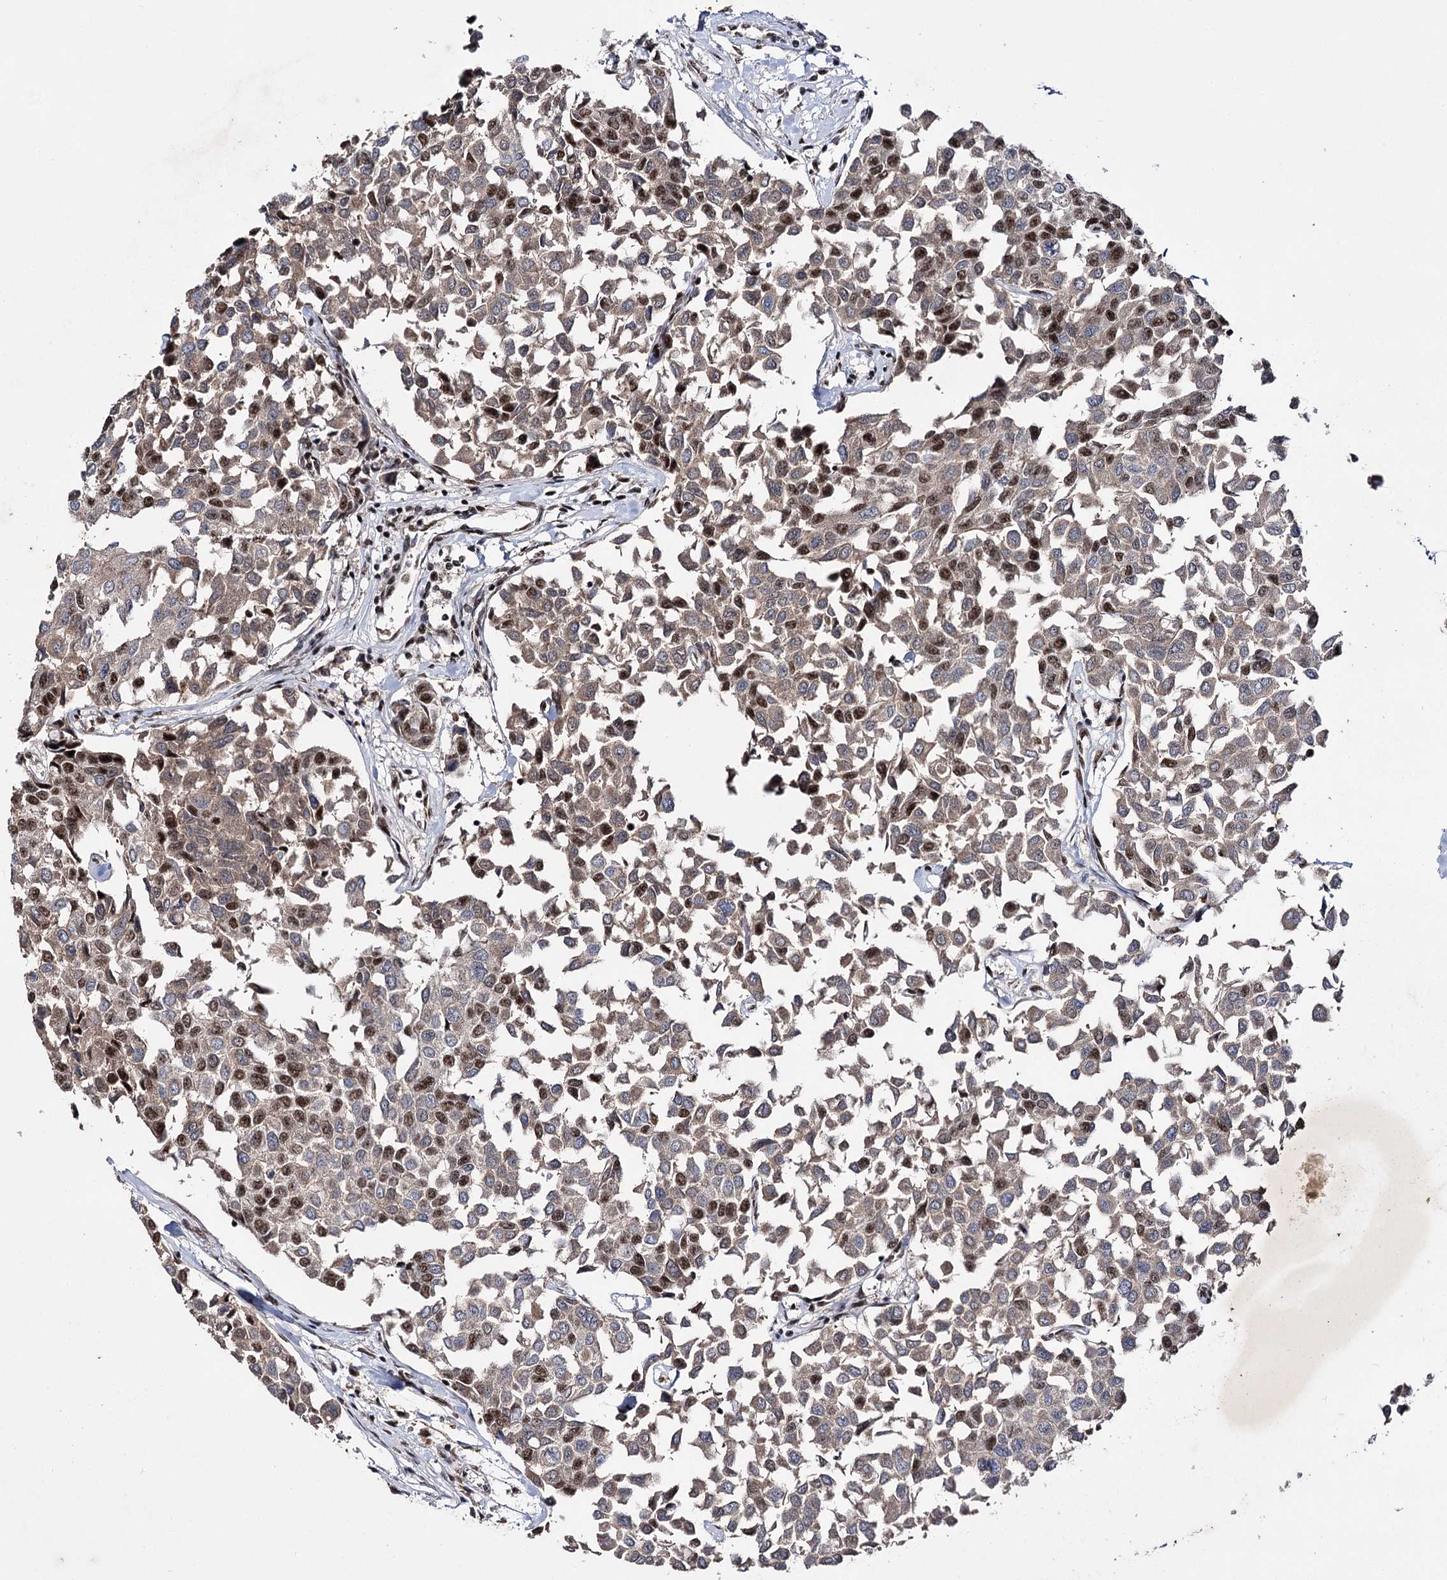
{"staining": {"intensity": "moderate", "quantity": "25%-75%", "location": "nuclear"}, "tissue": "breast cancer", "cell_type": "Tumor cells", "image_type": "cancer", "snomed": [{"axis": "morphology", "description": "Duct carcinoma"}, {"axis": "topography", "description": "Breast"}], "caption": "Tumor cells exhibit medium levels of moderate nuclear positivity in about 25%-75% of cells in human infiltrating ductal carcinoma (breast). The staining was performed using DAB, with brown indicating positive protein expression. Nuclei are stained blue with hematoxylin.", "gene": "PRPF40A", "patient": {"sex": "female", "age": 55}}